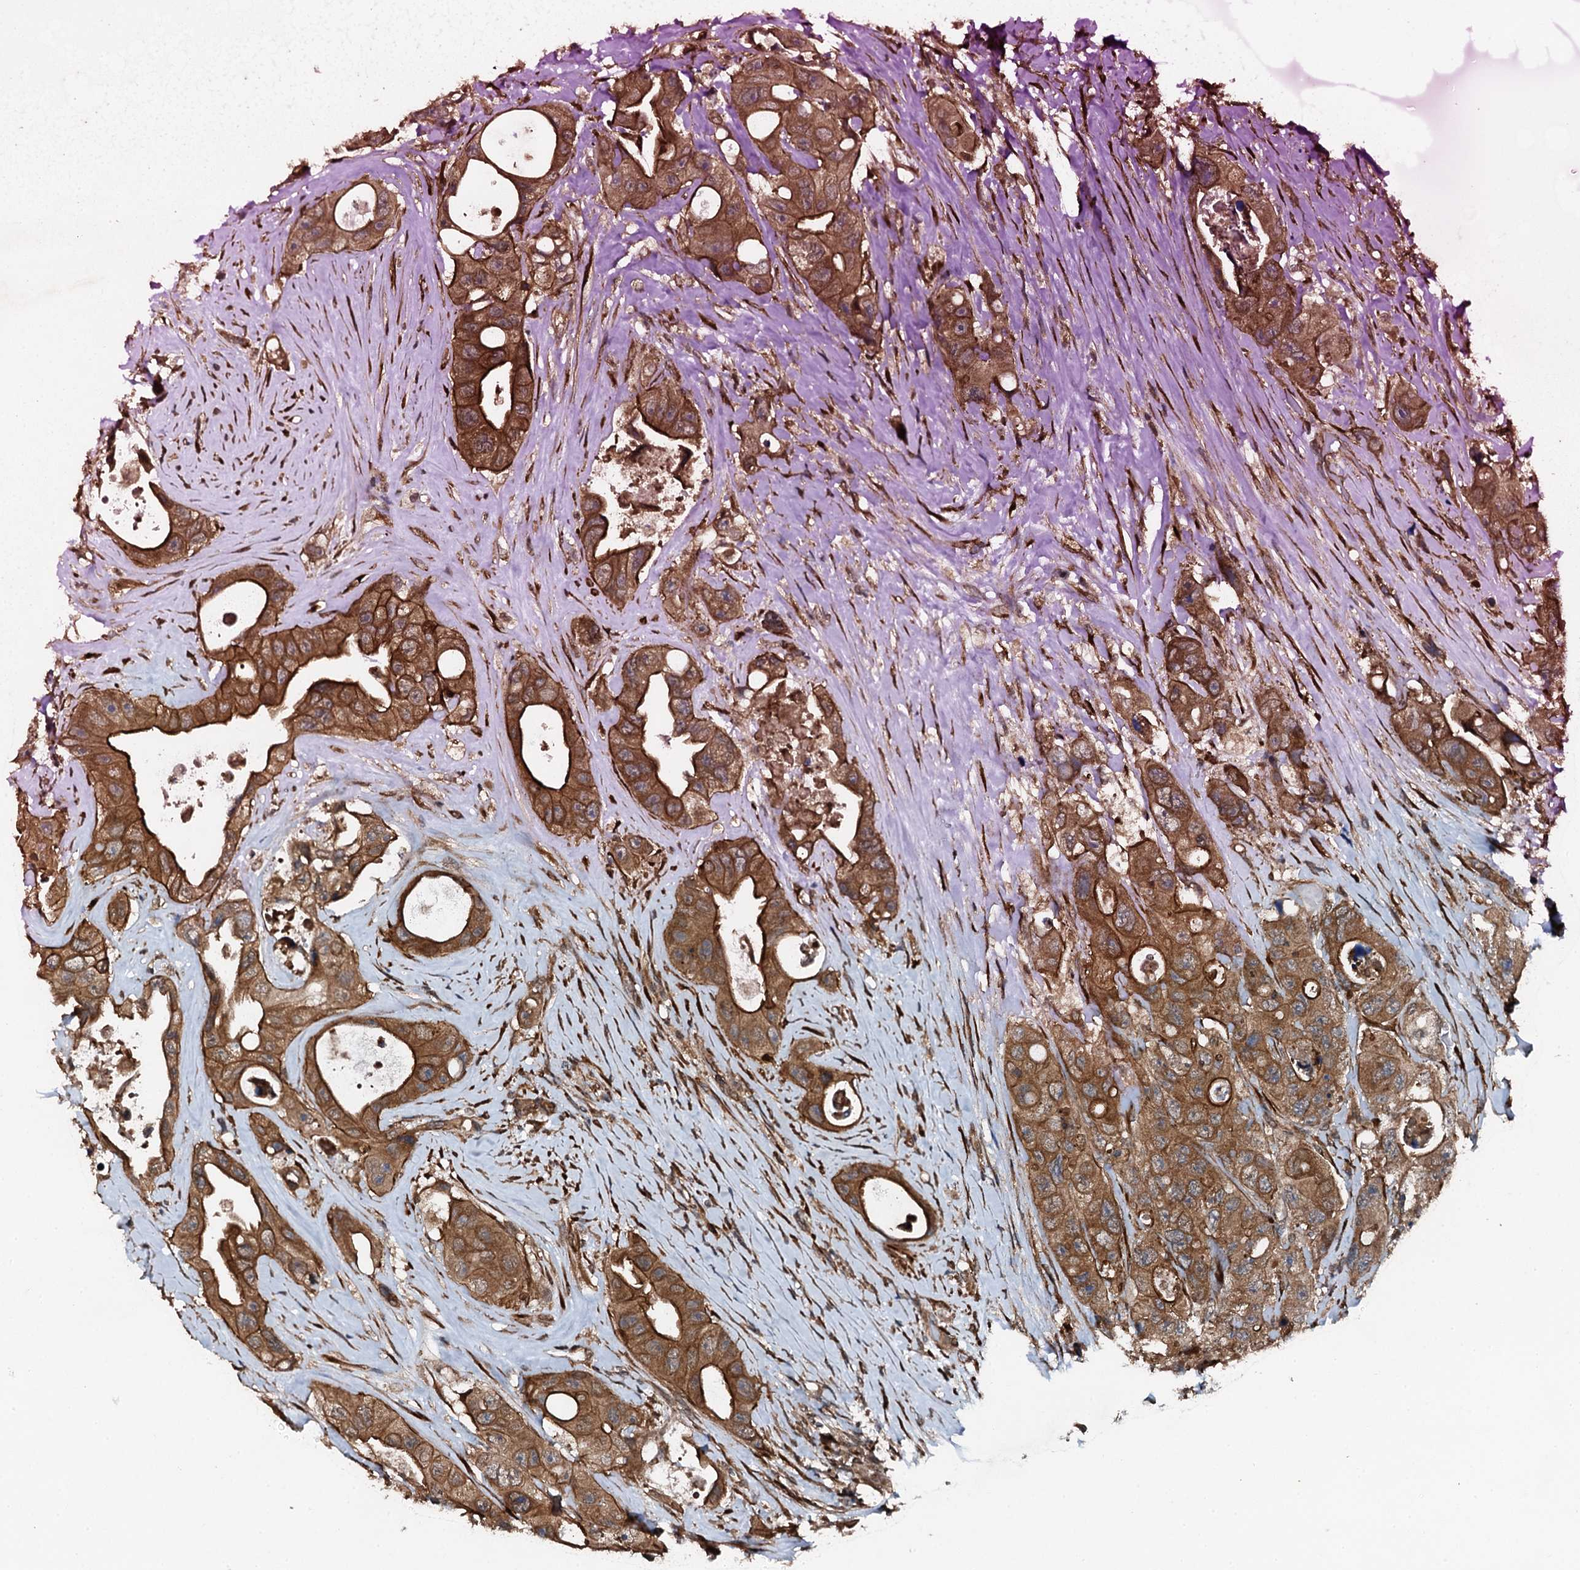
{"staining": {"intensity": "strong", "quantity": ">75%", "location": "cytoplasmic/membranous"}, "tissue": "colorectal cancer", "cell_type": "Tumor cells", "image_type": "cancer", "snomed": [{"axis": "morphology", "description": "Adenocarcinoma, NOS"}, {"axis": "topography", "description": "Colon"}], "caption": "The micrograph exhibits staining of colorectal adenocarcinoma, revealing strong cytoplasmic/membranous protein expression (brown color) within tumor cells.", "gene": "EDC4", "patient": {"sex": "female", "age": 46}}